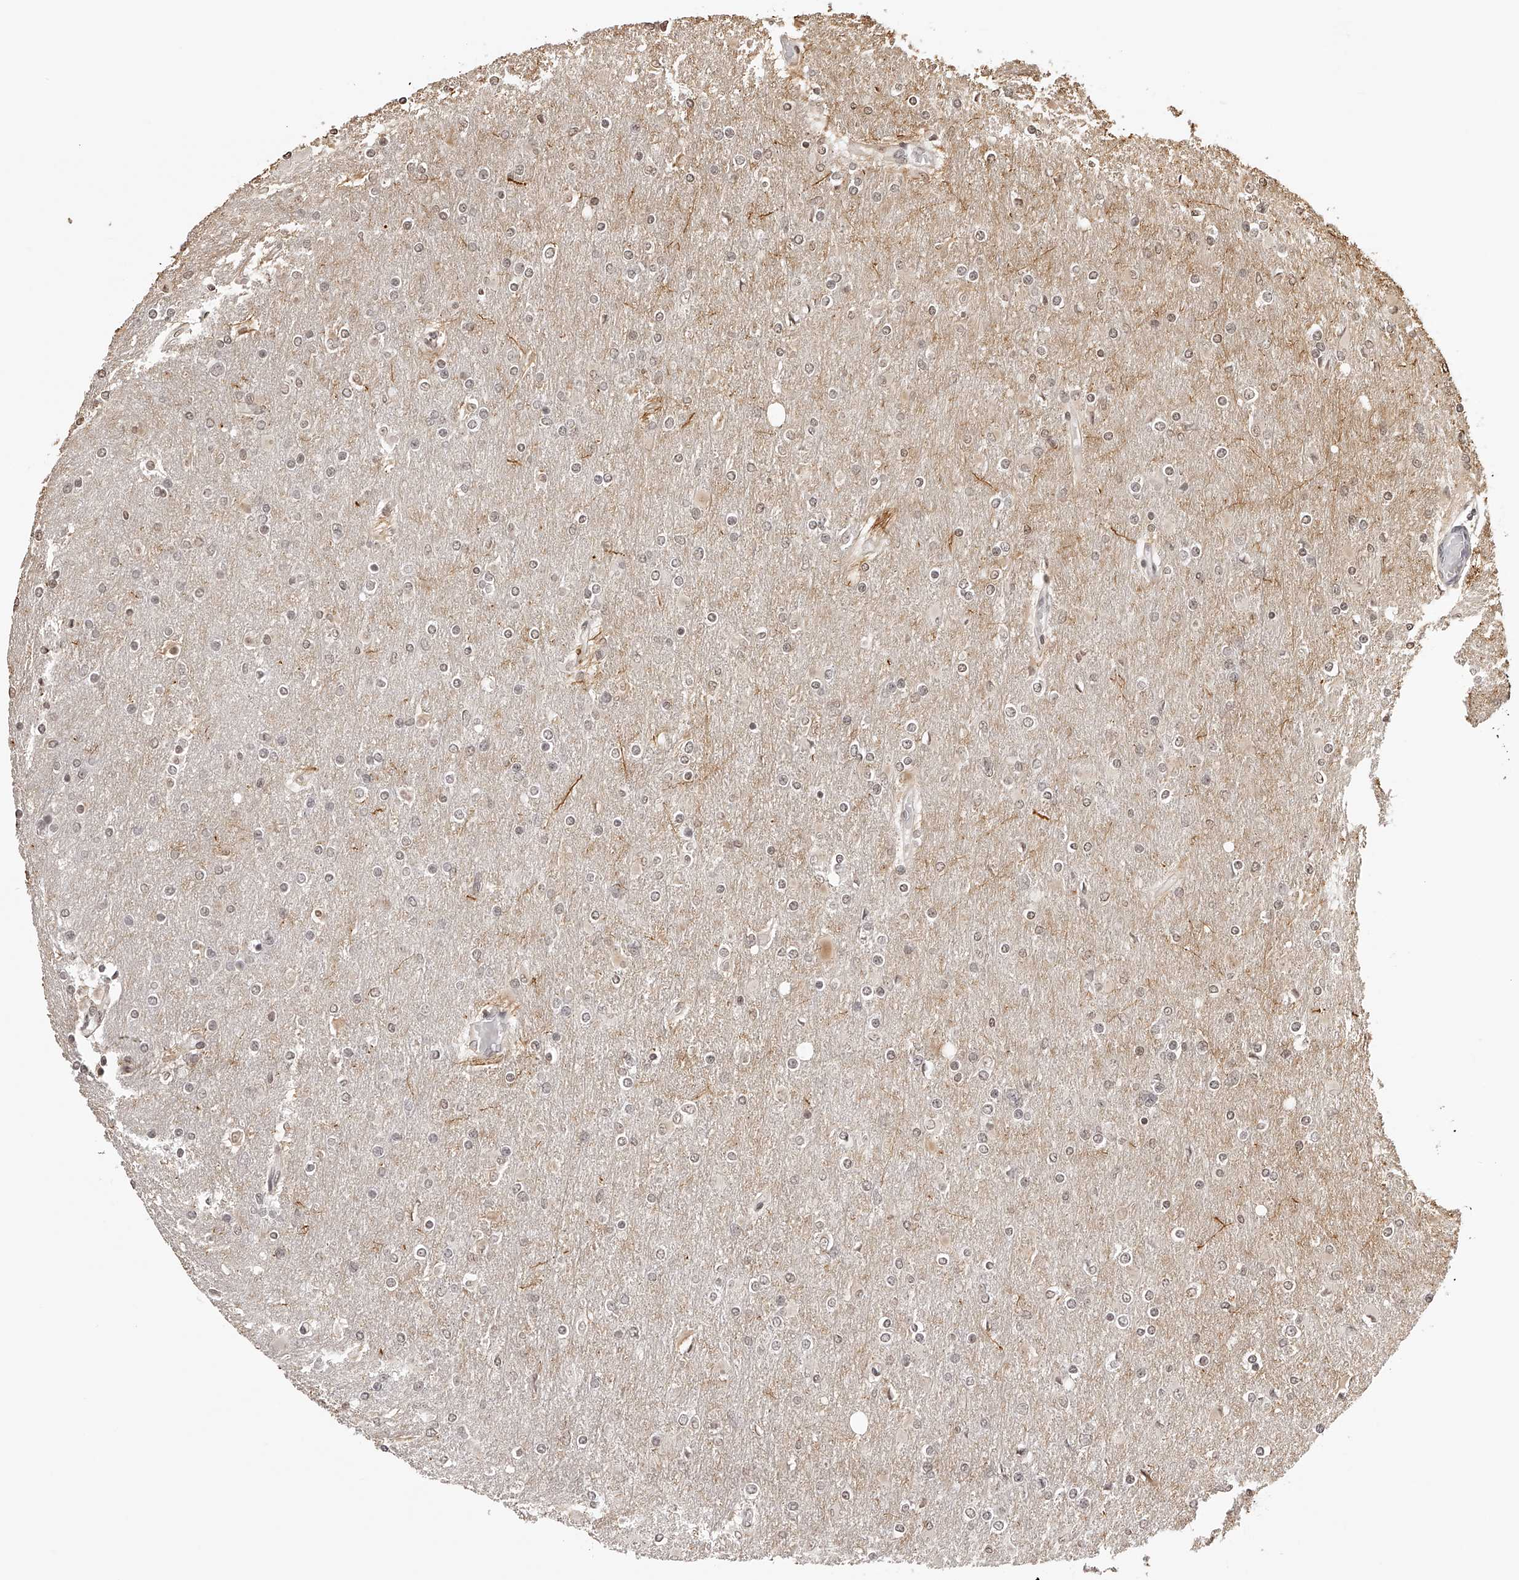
{"staining": {"intensity": "weak", "quantity": ">75%", "location": "nuclear"}, "tissue": "glioma", "cell_type": "Tumor cells", "image_type": "cancer", "snomed": [{"axis": "morphology", "description": "Glioma, malignant, High grade"}, {"axis": "topography", "description": "Cerebral cortex"}], "caption": "This is a histology image of immunohistochemistry (IHC) staining of glioma, which shows weak positivity in the nuclear of tumor cells.", "gene": "ZNF503", "patient": {"sex": "female", "age": 36}}